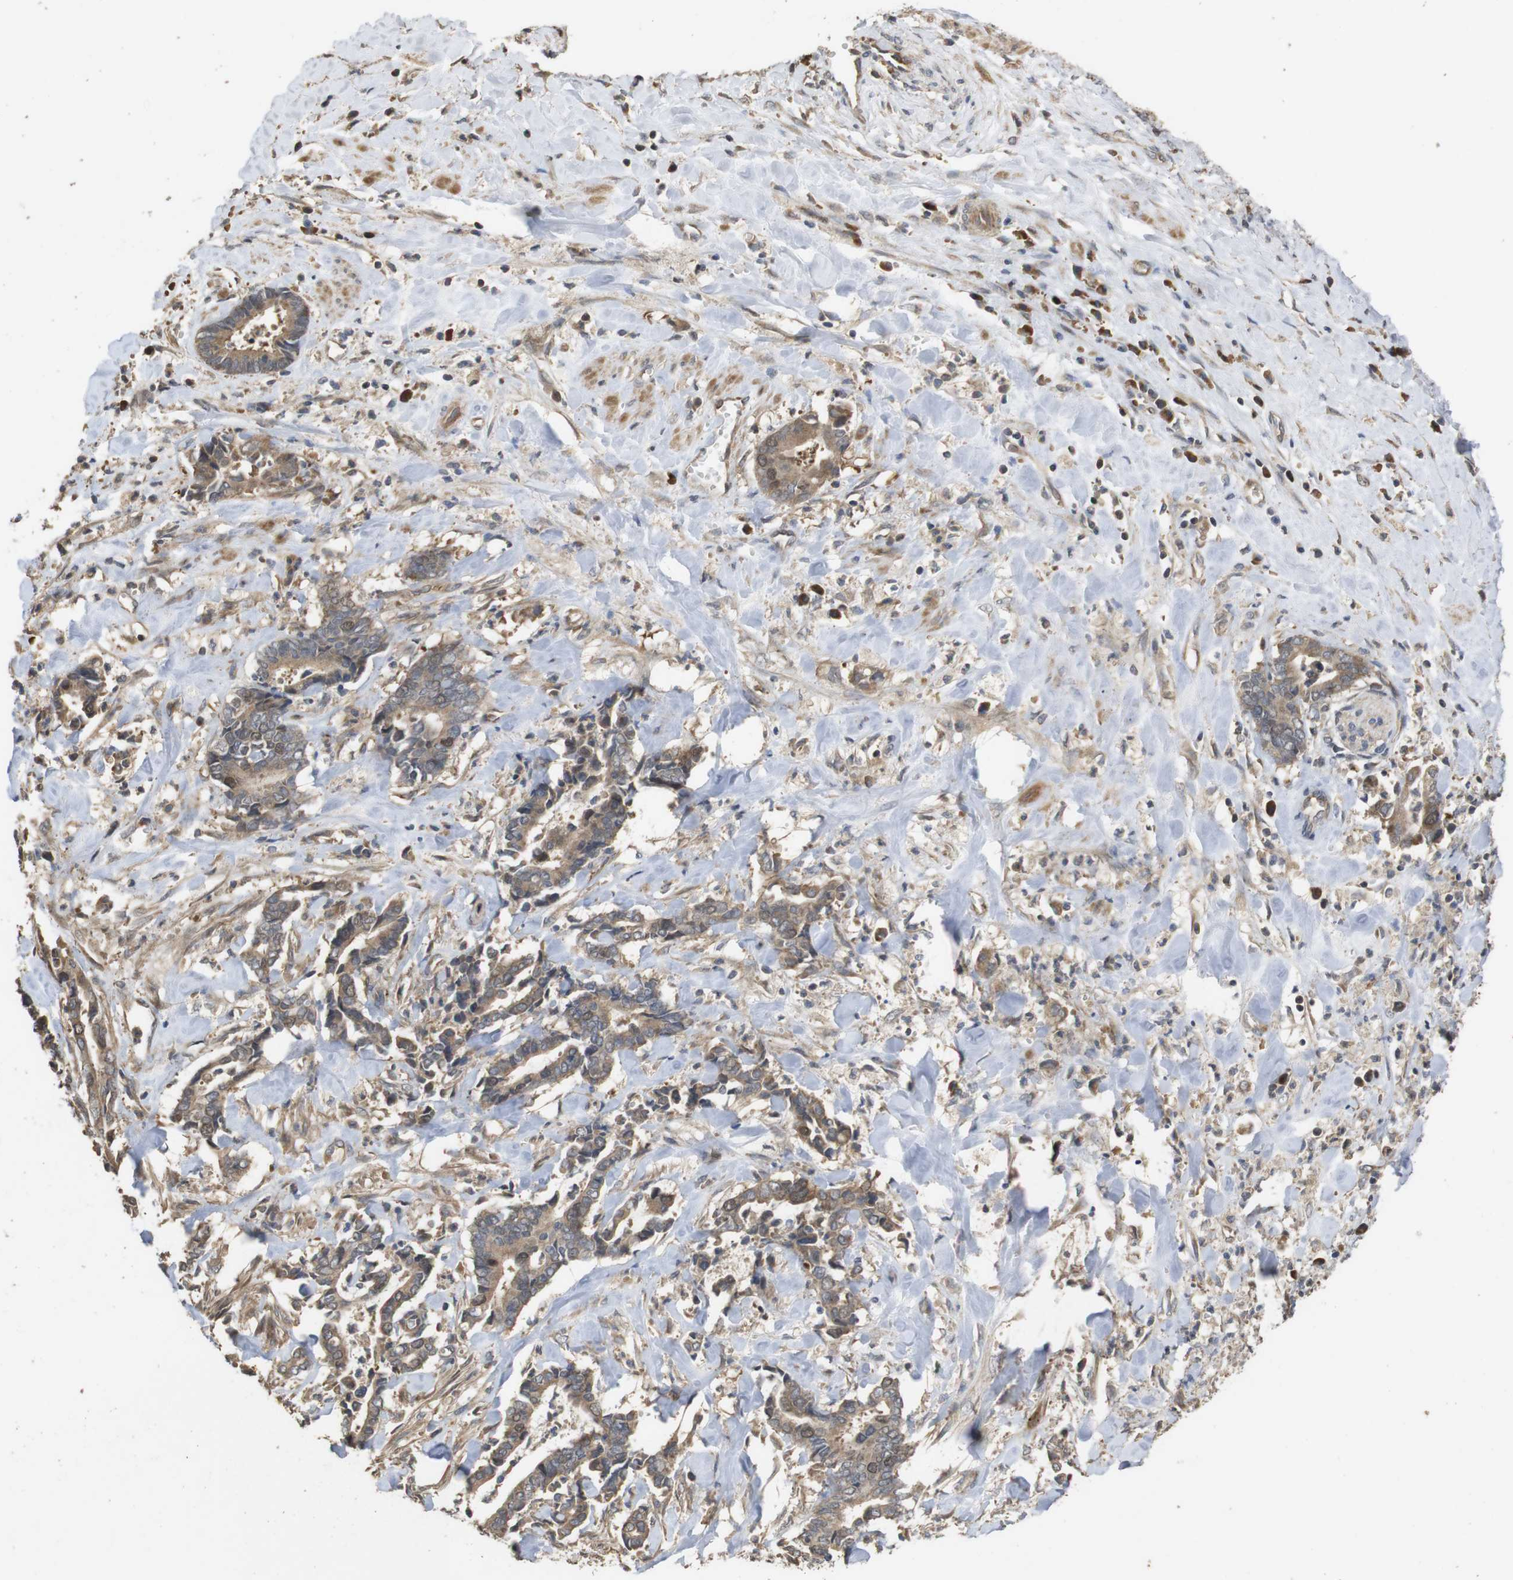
{"staining": {"intensity": "moderate", "quantity": ">75%", "location": "cytoplasmic/membranous,nuclear"}, "tissue": "cervical cancer", "cell_type": "Tumor cells", "image_type": "cancer", "snomed": [{"axis": "morphology", "description": "Adenocarcinoma, NOS"}, {"axis": "topography", "description": "Cervix"}], "caption": "The photomicrograph displays a brown stain indicating the presence of a protein in the cytoplasmic/membranous and nuclear of tumor cells in adenocarcinoma (cervical). (DAB IHC with brightfield microscopy, high magnification).", "gene": "PCDHB10", "patient": {"sex": "female", "age": 44}}